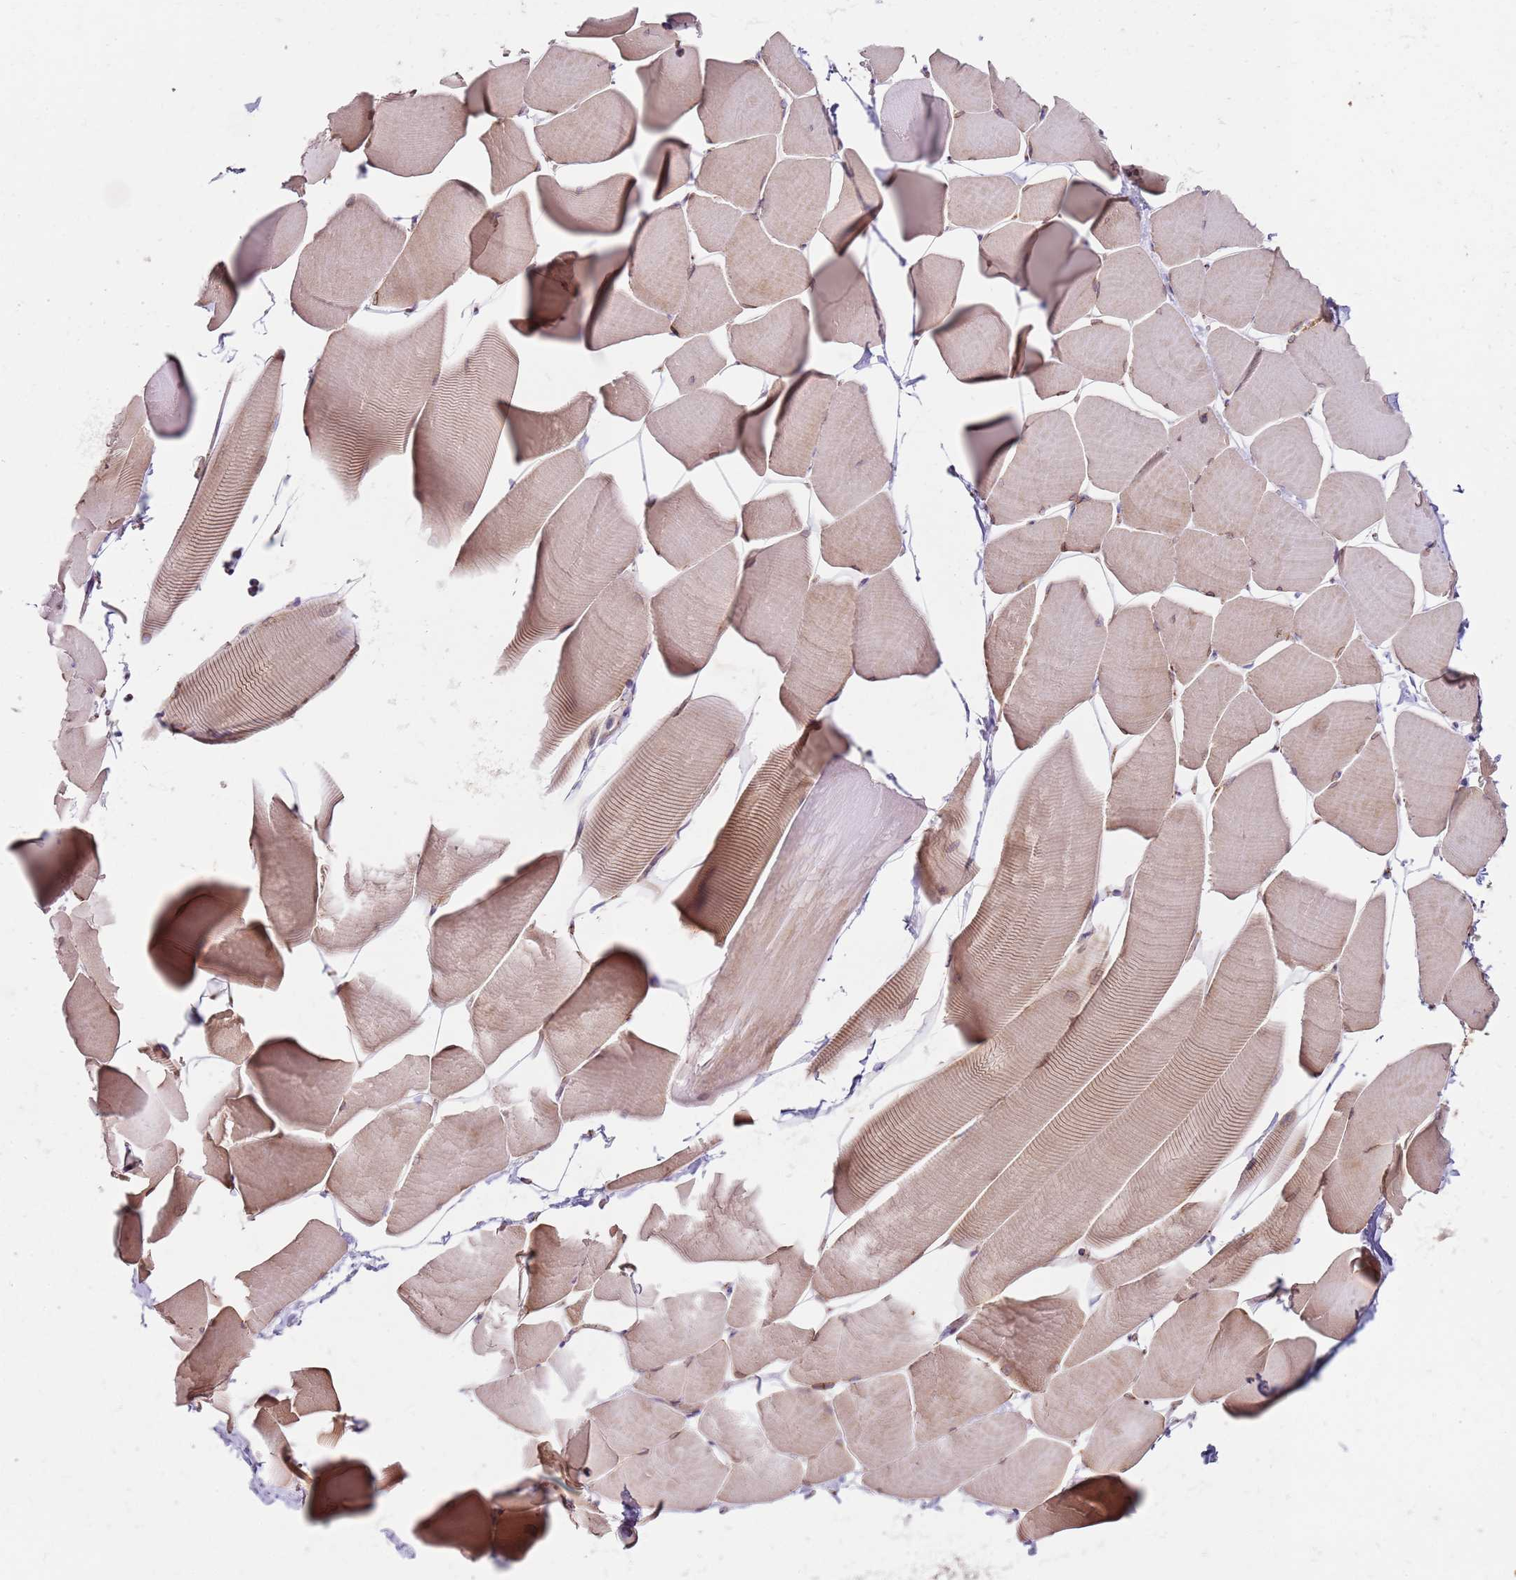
{"staining": {"intensity": "weak", "quantity": "25%-75%", "location": "cytoplasmic/membranous"}, "tissue": "skeletal muscle", "cell_type": "Myocytes", "image_type": "normal", "snomed": [{"axis": "morphology", "description": "Normal tissue, NOS"}, {"axis": "topography", "description": "Skeletal muscle"}], "caption": "IHC photomicrograph of normal human skeletal muscle stained for a protein (brown), which displays low levels of weak cytoplasmic/membranous staining in about 25%-75% of myocytes.", "gene": "ALS2", "patient": {"sex": "male", "age": 25}}